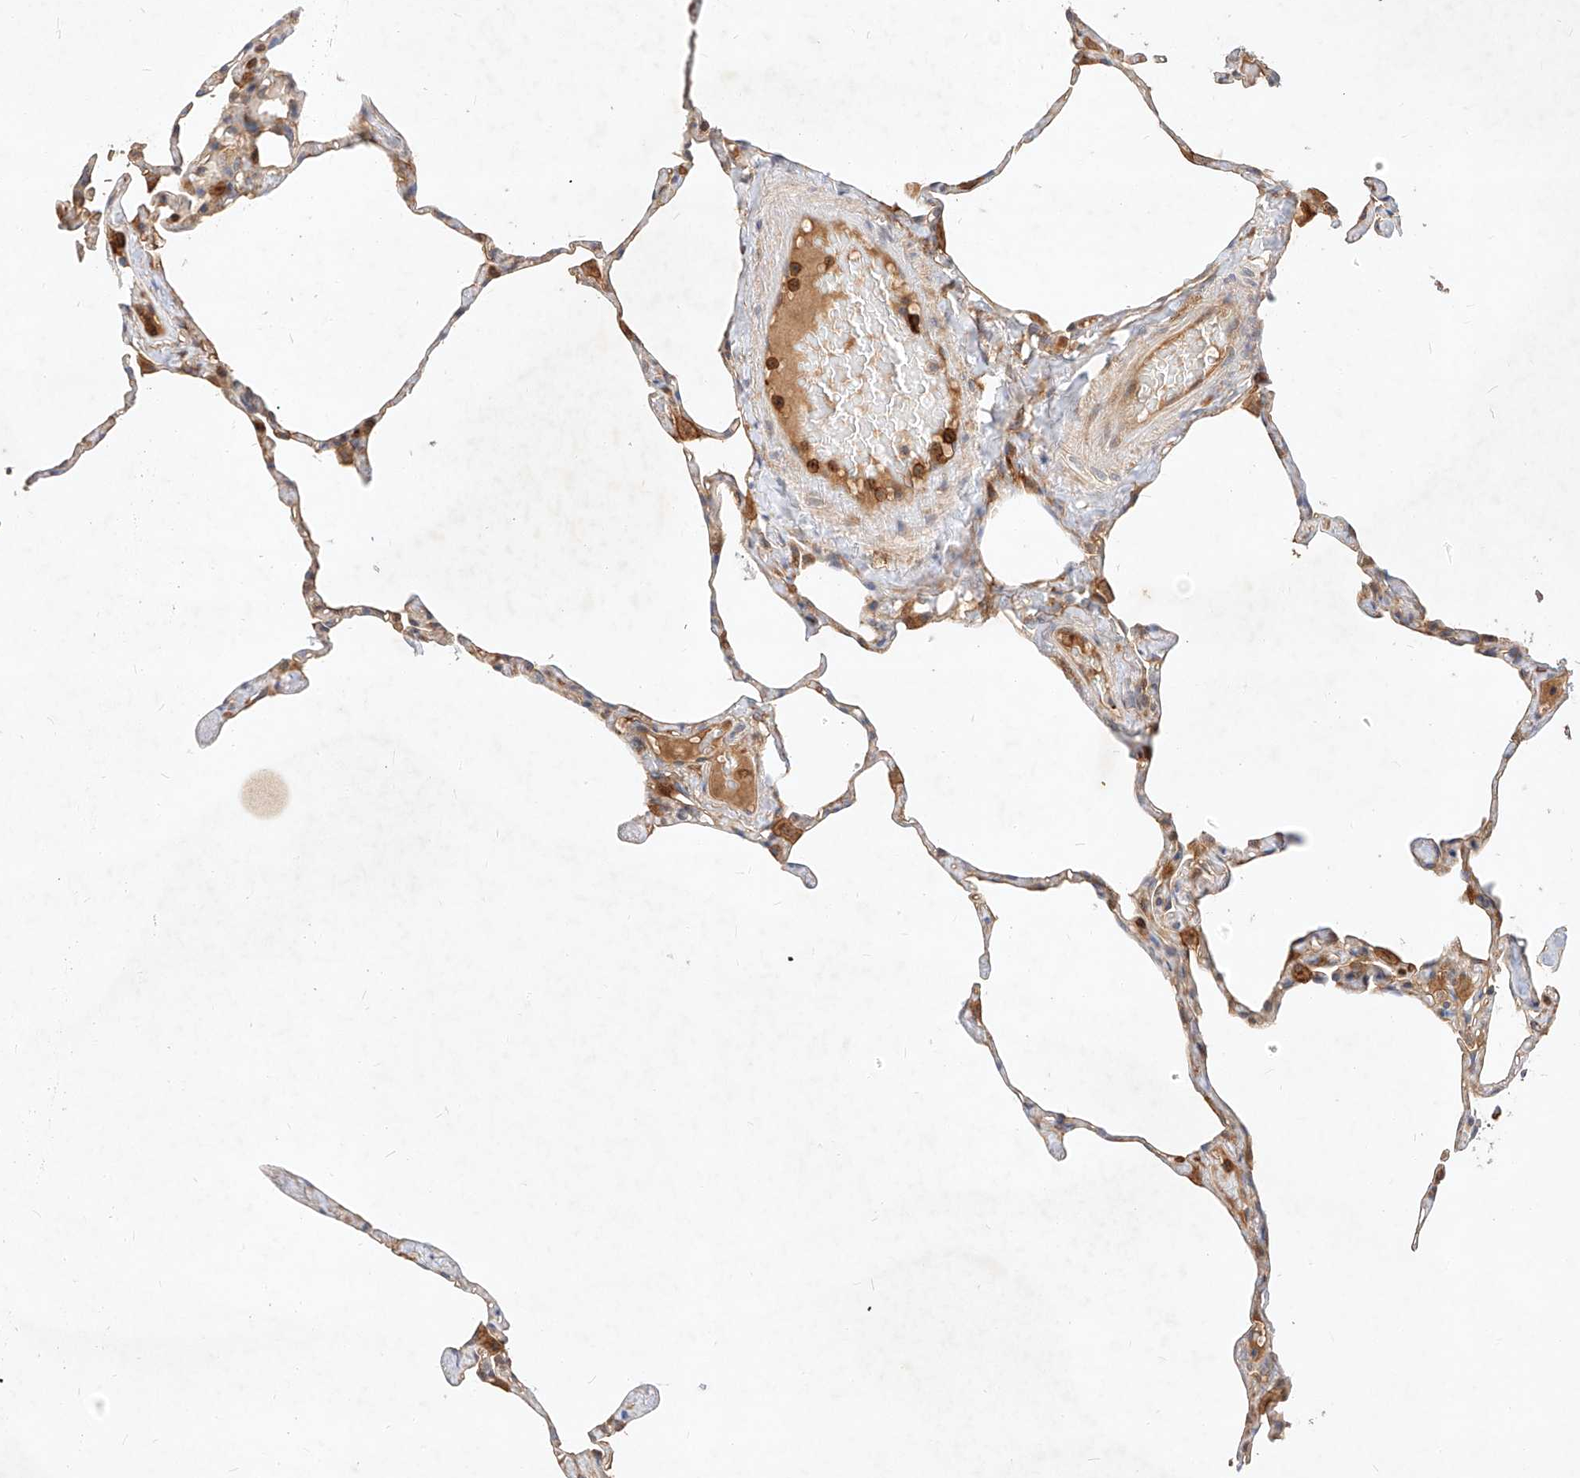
{"staining": {"intensity": "moderate", "quantity": ">75%", "location": "cytoplasmic/membranous"}, "tissue": "lung", "cell_type": "Alveolar cells", "image_type": "normal", "snomed": [{"axis": "morphology", "description": "Normal tissue, NOS"}, {"axis": "topography", "description": "Lung"}], "caption": "Lung stained with immunohistochemistry displays moderate cytoplasmic/membranous expression in approximately >75% of alveolar cells.", "gene": "NFAM1", "patient": {"sex": "male", "age": 65}}